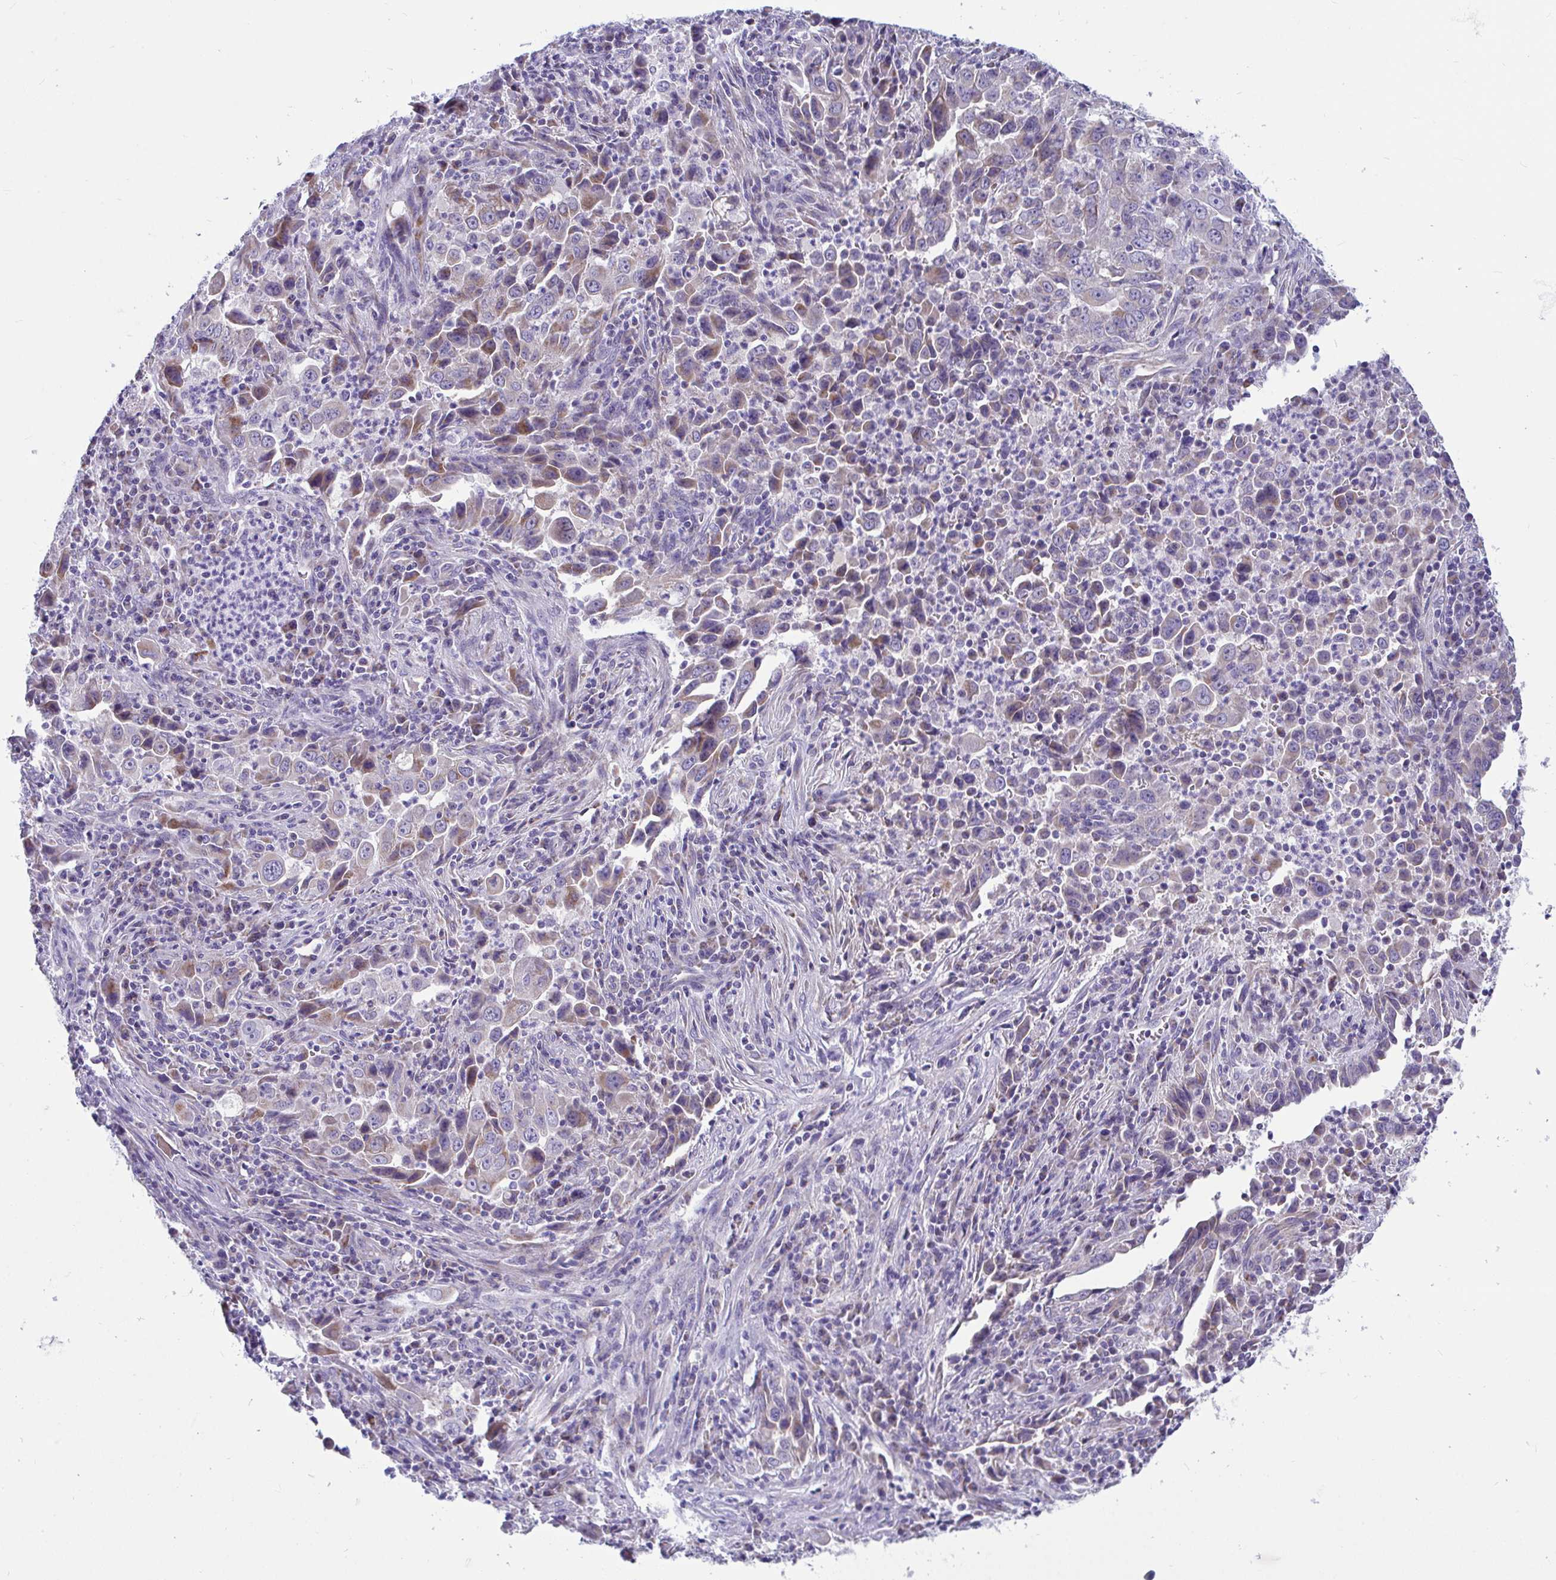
{"staining": {"intensity": "moderate", "quantity": "<25%", "location": "cytoplasmic/membranous"}, "tissue": "lung cancer", "cell_type": "Tumor cells", "image_type": "cancer", "snomed": [{"axis": "morphology", "description": "Adenocarcinoma, NOS"}, {"axis": "topography", "description": "Lung"}], "caption": "This is an image of IHC staining of lung adenocarcinoma, which shows moderate staining in the cytoplasmic/membranous of tumor cells.", "gene": "OR13A1", "patient": {"sex": "male", "age": 67}}